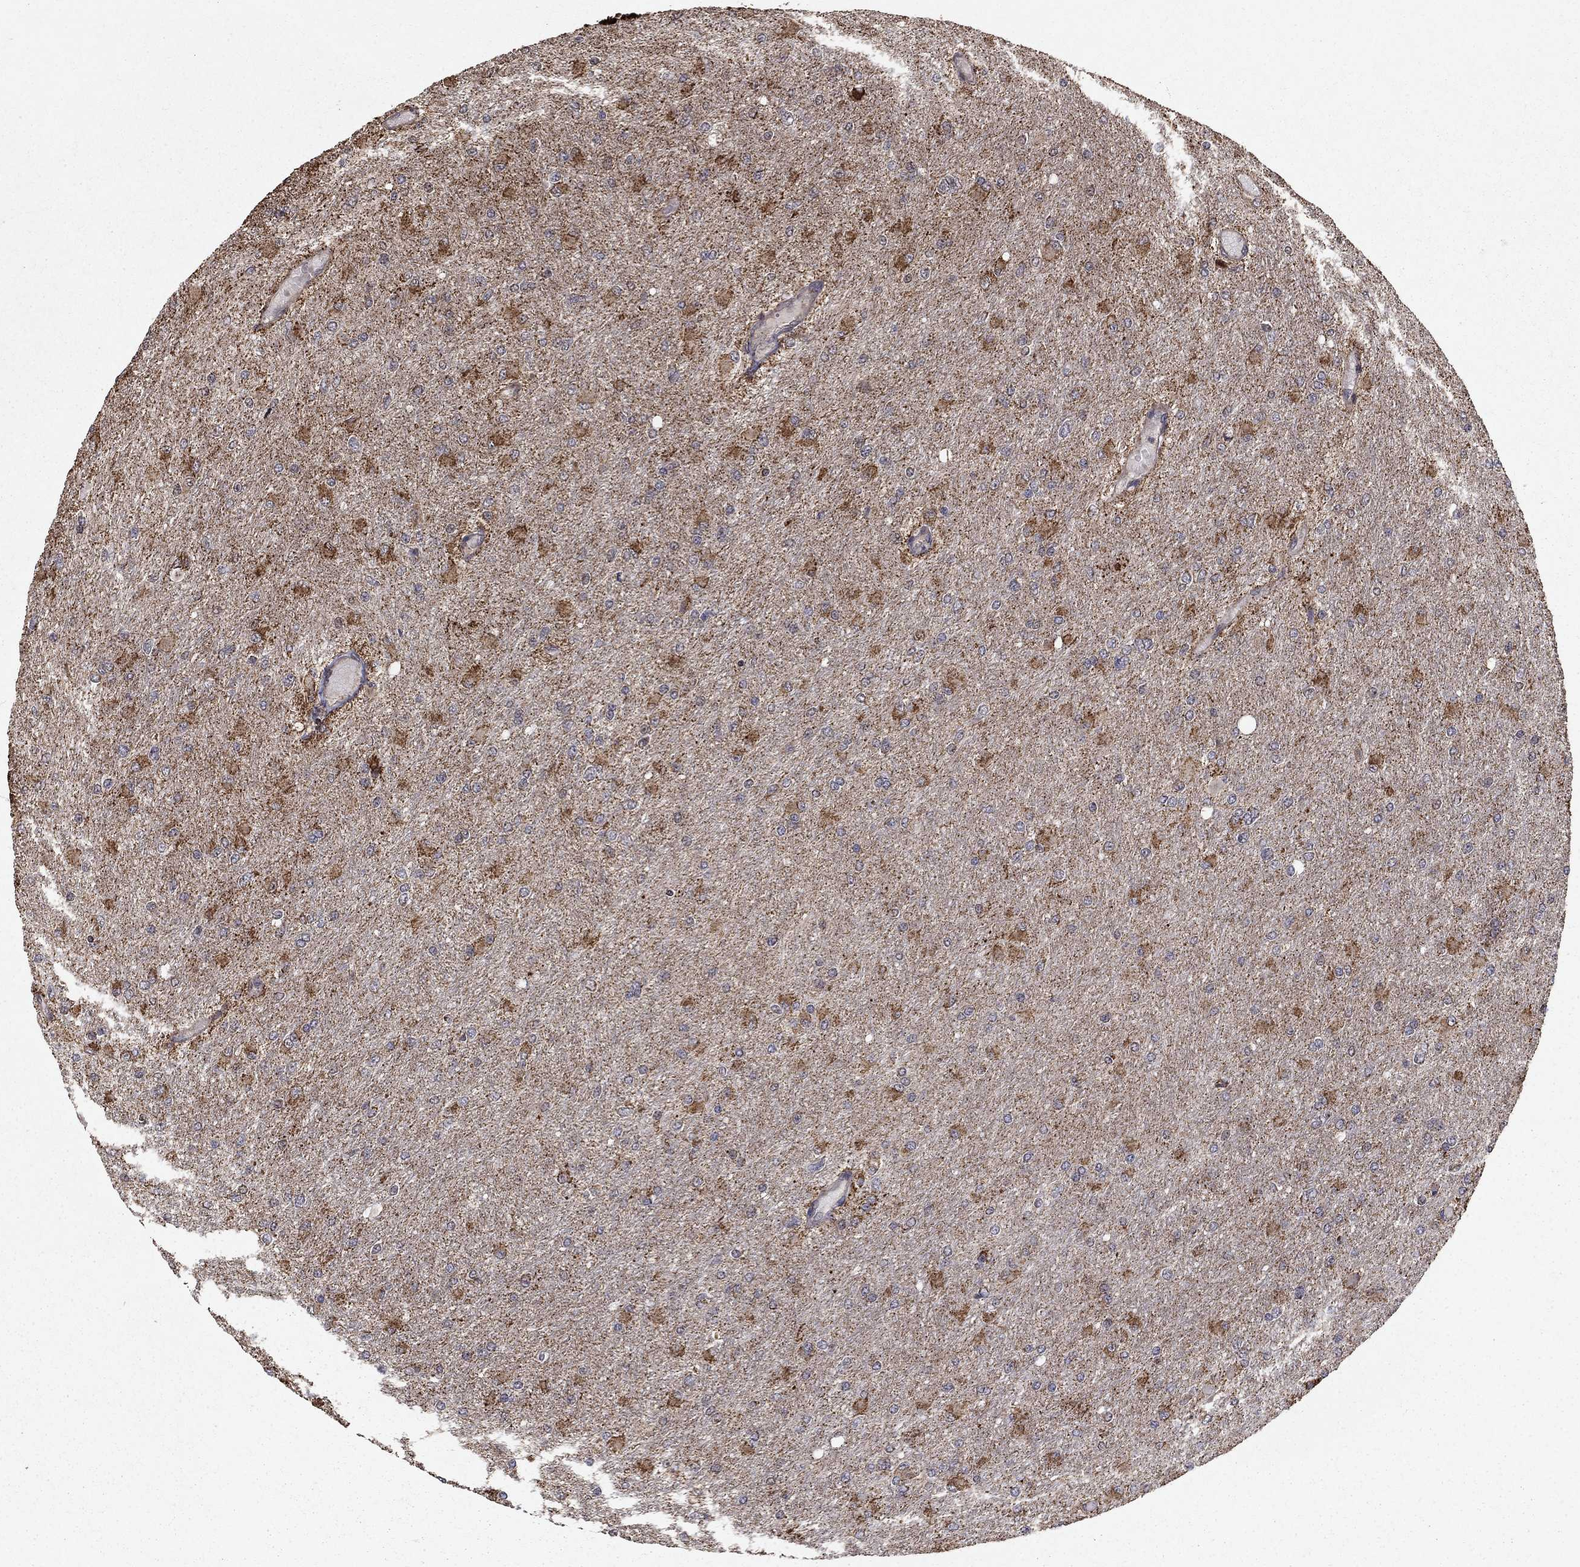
{"staining": {"intensity": "strong", "quantity": "25%-75%", "location": "cytoplasmic/membranous"}, "tissue": "glioma", "cell_type": "Tumor cells", "image_type": "cancer", "snomed": [{"axis": "morphology", "description": "Glioma, malignant, High grade"}, {"axis": "topography", "description": "Cerebral cortex"}], "caption": "Malignant glioma (high-grade) tissue exhibits strong cytoplasmic/membranous staining in about 25%-75% of tumor cells", "gene": "ACOT13", "patient": {"sex": "female", "age": 36}}